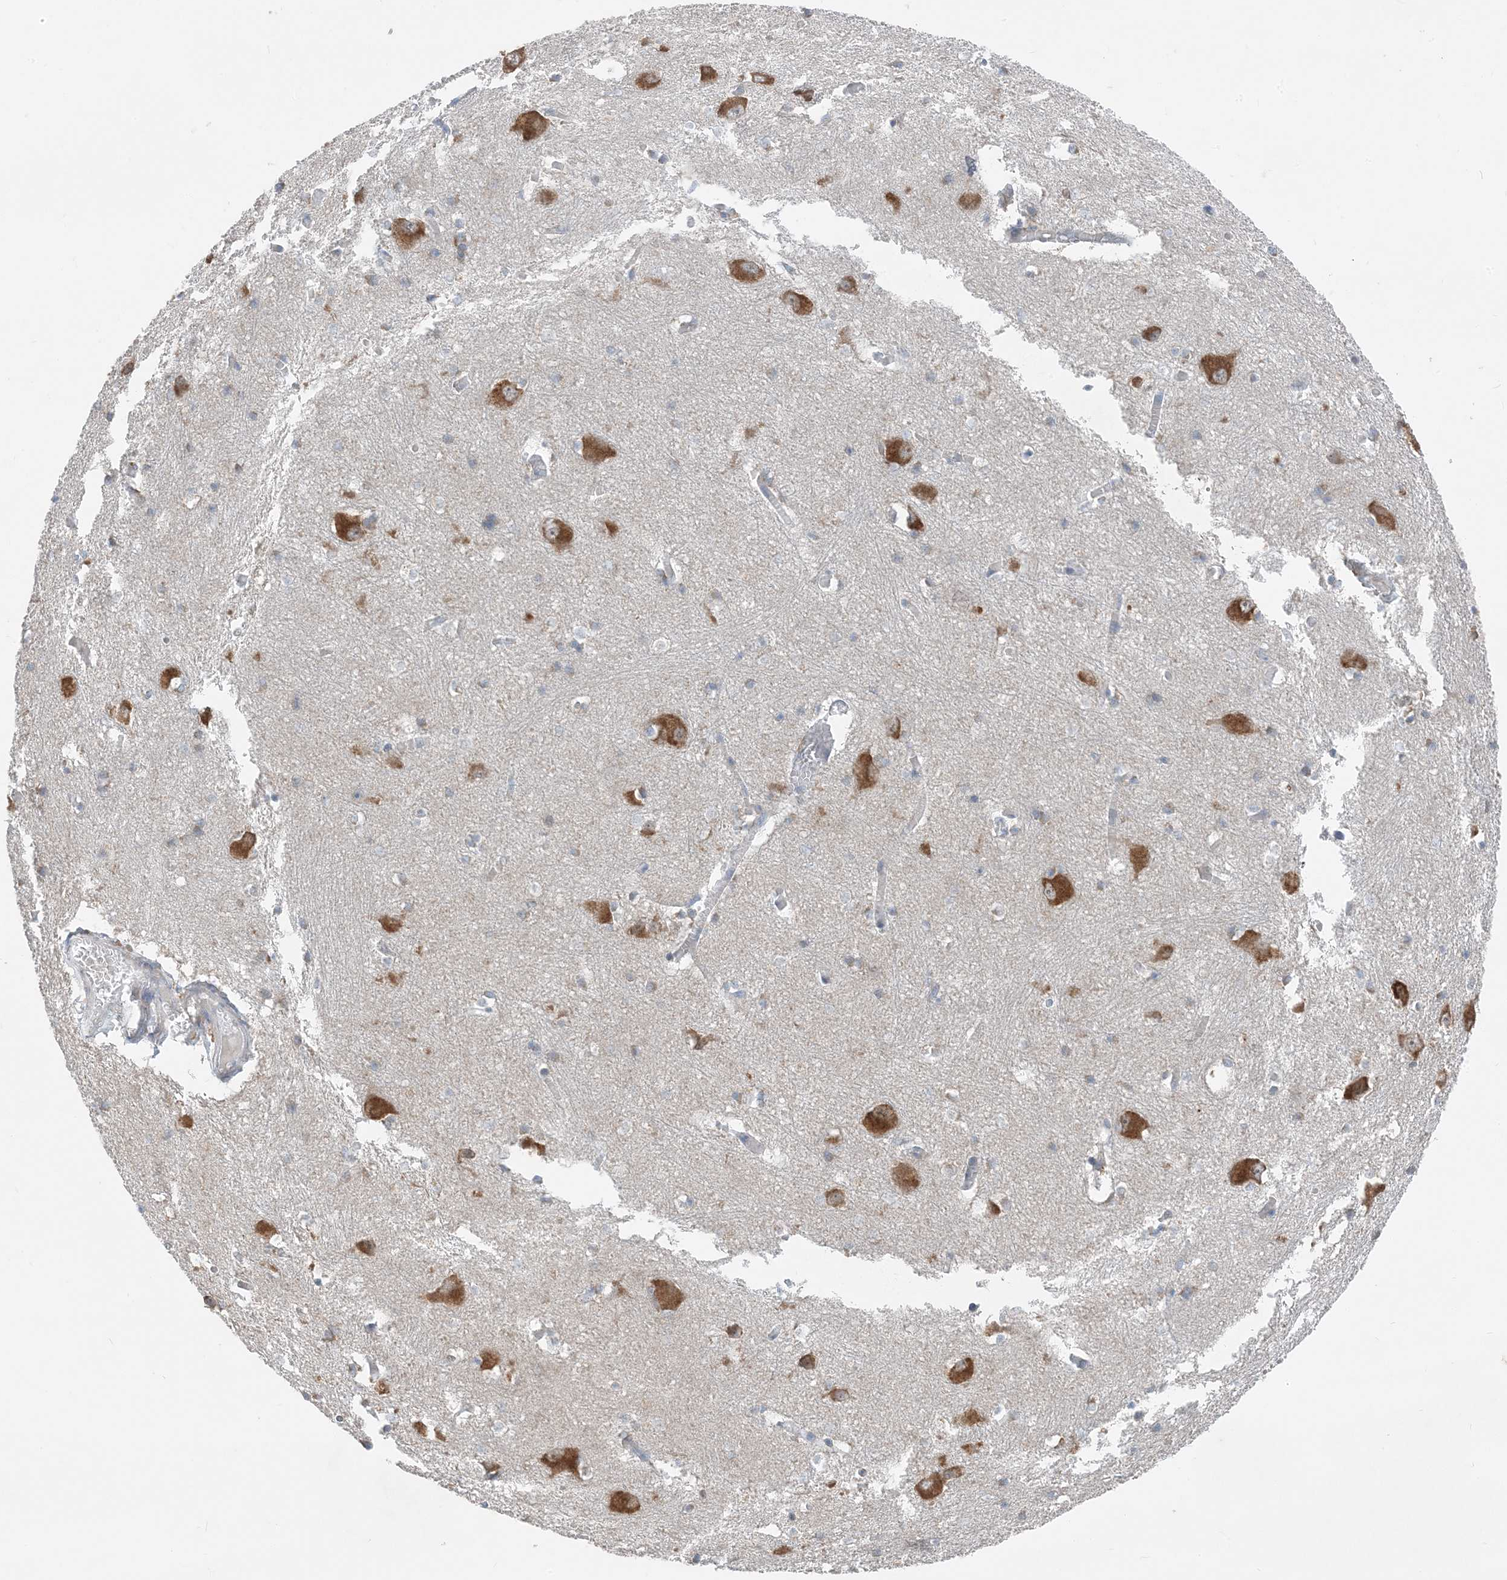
{"staining": {"intensity": "negative", "quantity": "none", "location": "none"}, "tissue": "caudate", "cell_type": "Glial cells", "image_type": "normal", "snomed": [{"axis": "morphology", "description": "Normal tissue, NOS"}, {"axis": "topography", "description": "Lateral ventricle wall"}], "caption": "DAB (3,3'-diaminobenzidine) immunohistochemical staining of normal caudate demonstrates no significant expression in glial cells. Brightfield microscopy of immunohistochemistry (IHC) stained with DAB (3,3'-diaminobenzidine) (brown) and hematoxylin (blue), captured at high magnification.", "gene": "DHX30", "patient": {"sex": "male", "age": 37}}